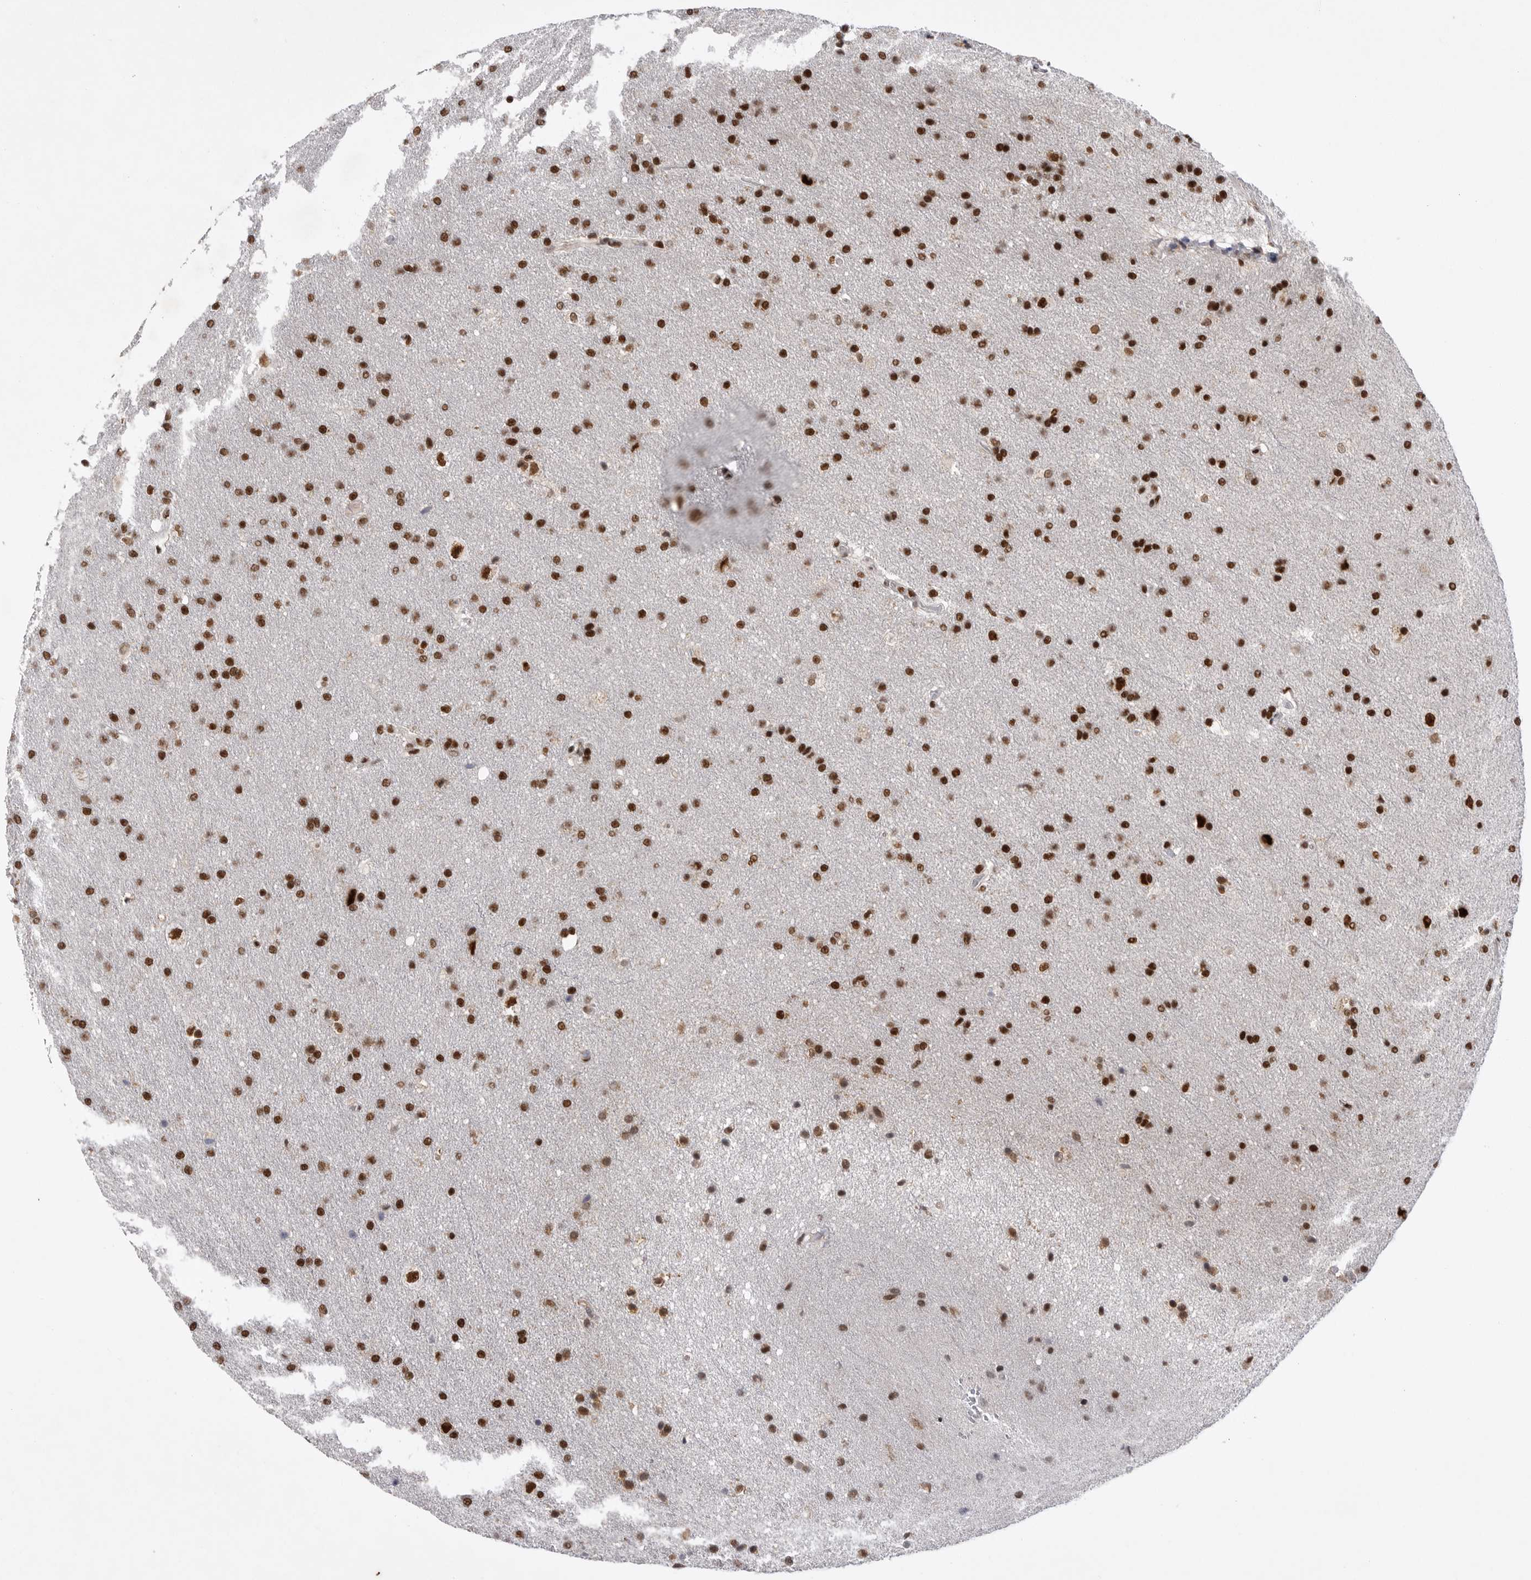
{"staining": {"intensity": "strong", "quantity": ">75%", "location": "nuclear"}, "tissue": "glioma", "cell_type": "Tumor cells", "image_type": "cancer", "snomed": [{"axis": "morphology", "description": "Glioma, malignant, Low grade"}, {"axis": "topography", "description": "Brain"}], "caption": "IHC photomicrograph of human glioma stained for a protein (brown), which exhibits high levels of strong nuclear staining in approximately >75% of tumor cells.", "gene": "PPP1R8", "patient": {"sex": "female", "age": 37}}